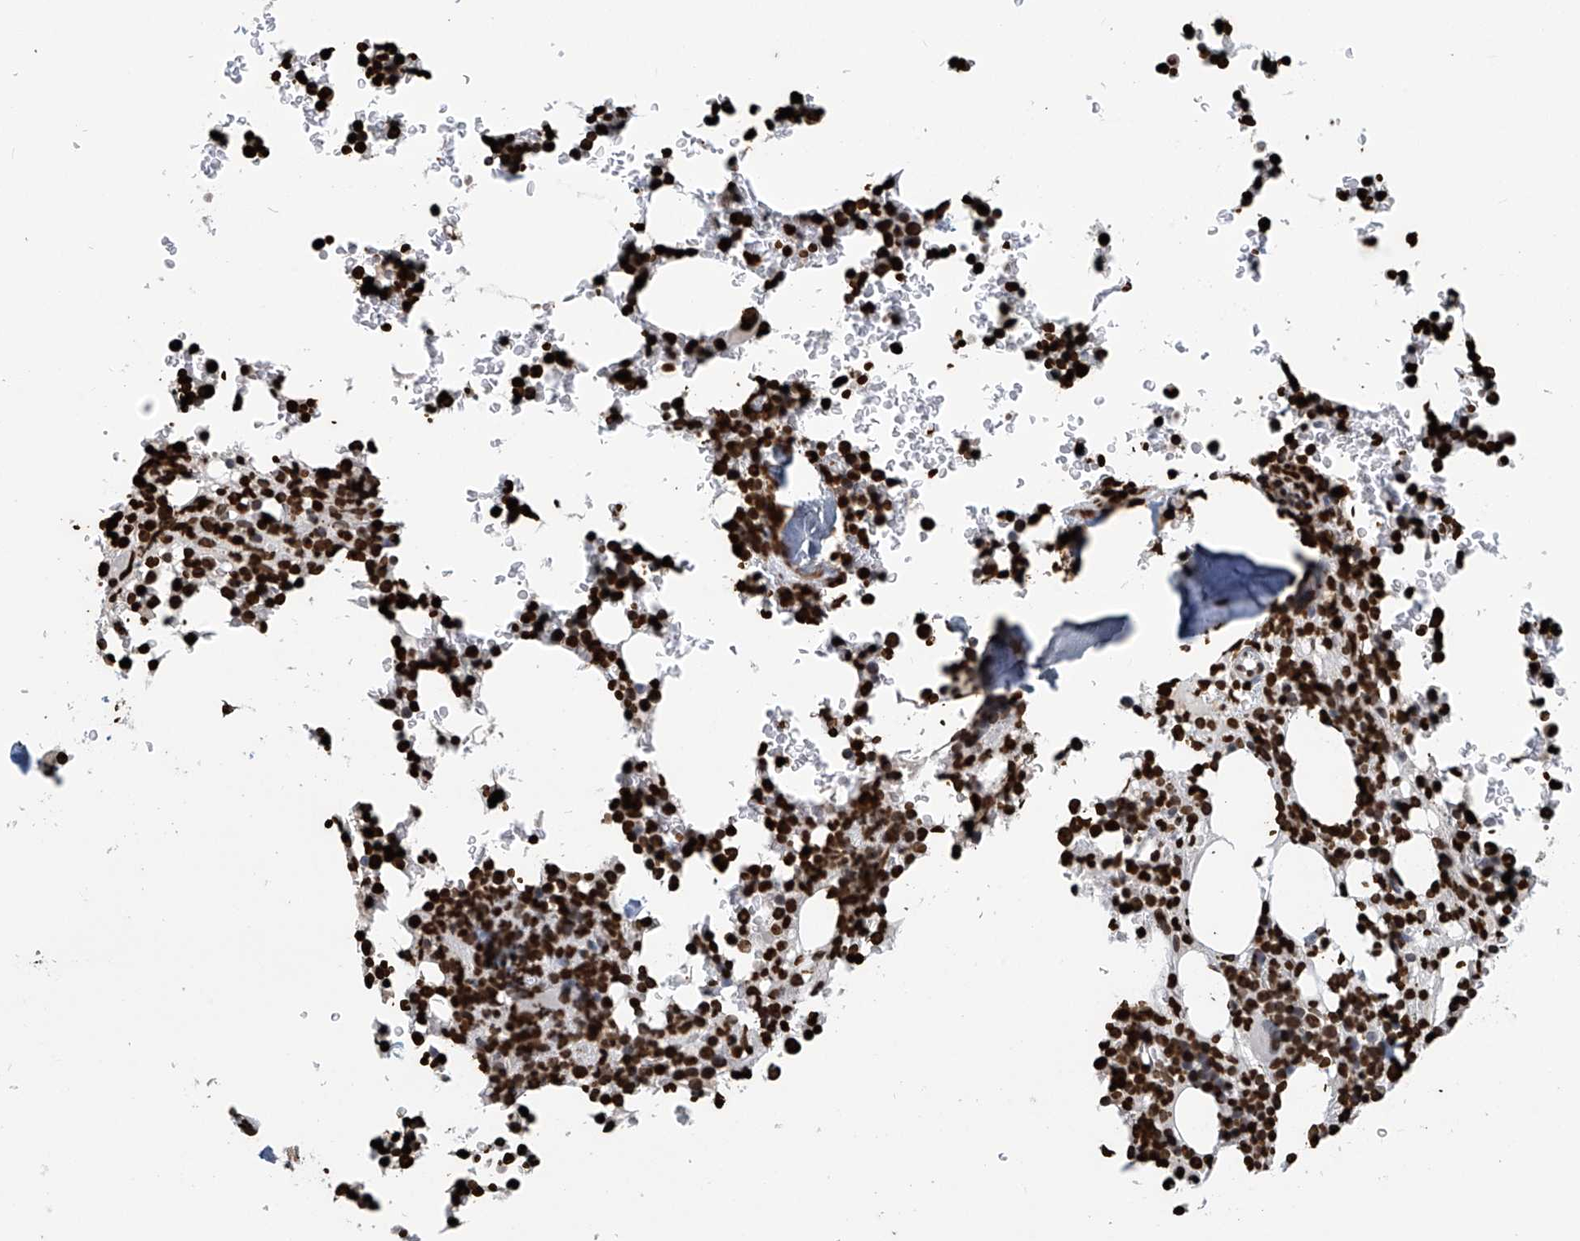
{"staining": {"intensity": "strong", "quantity": ">75%", "location": "nuclear"}, "tissue": "bone marrow", "cell_type": "Hematopoietic cells", "image_type": "normal", "snomed": [{"axis": "morphology", "description": "Normal tissue, NOS"}, {"axis": "topography", "description": "Bone marrow"}], "caption": "Bone marrow stained with immunohistochemistry (IHC) displays strong nuclear staining in about >75% of hematopoietic cells. The protein of interest is shown in brown color, while the nuclei are stained blue.", "gene": "DPPA2", "patient": {"sex": "male", "age": 58}}